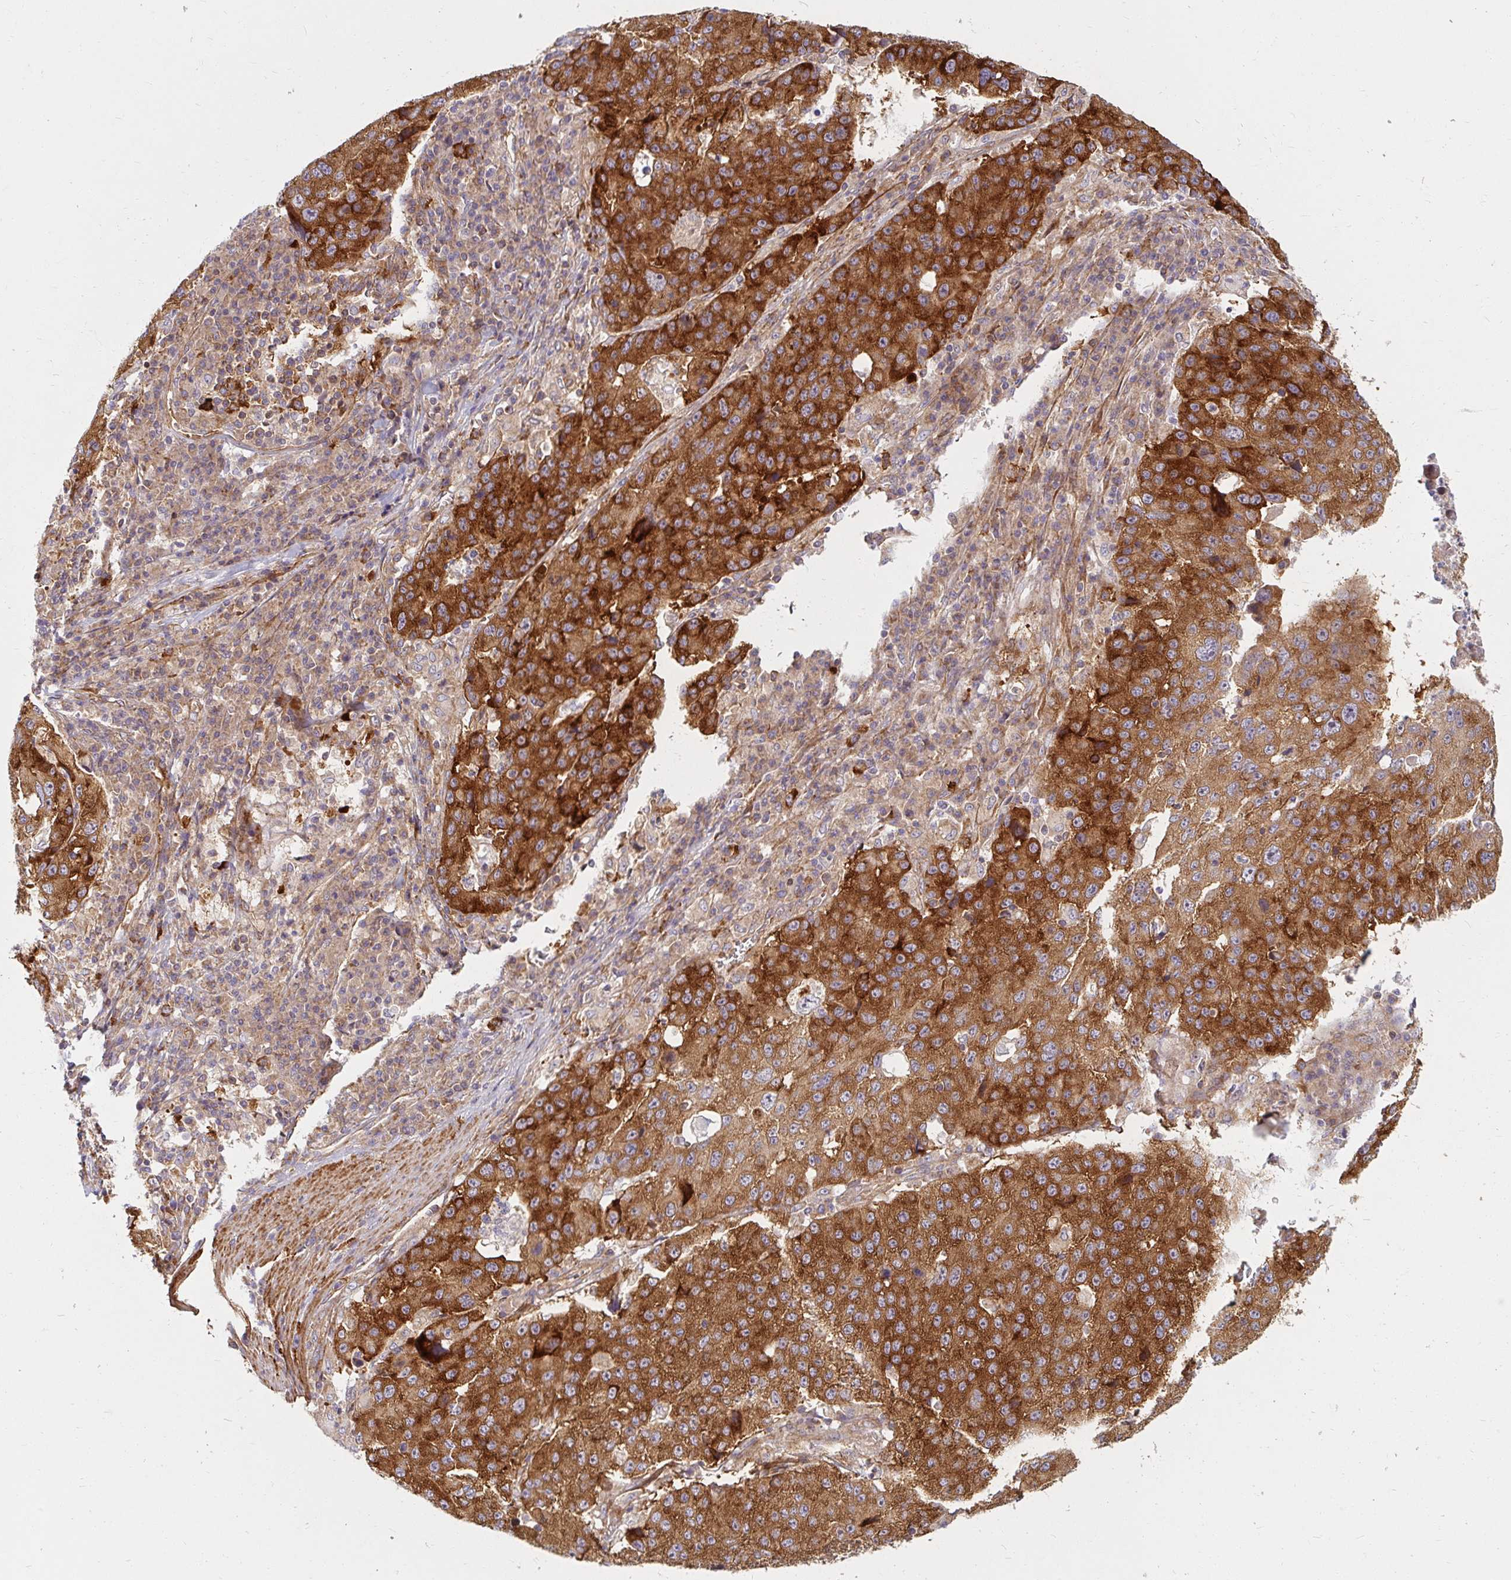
{"staining": {"intensity": "strong", "quantity": ">75%", "location": "cytoplasmic/membranous"}, "tissue": "stomach cancer", "cell_type": "Tumor cells", "image_type": "cancer", "snomed": [{"axis": "morphology", "description": "Adenocarcinoma, NOS"}, {"axis": "topography", "description": "Stomach"}], "caption": "The micrograph reveals immunohistochemical staining of stomach adenocarcinoma. There is strong cytoplasmic/membranous staining is present in about >75% of tumor cells.", "gene": "BTF3", "patient": {"sex": "male", "age": 71}}